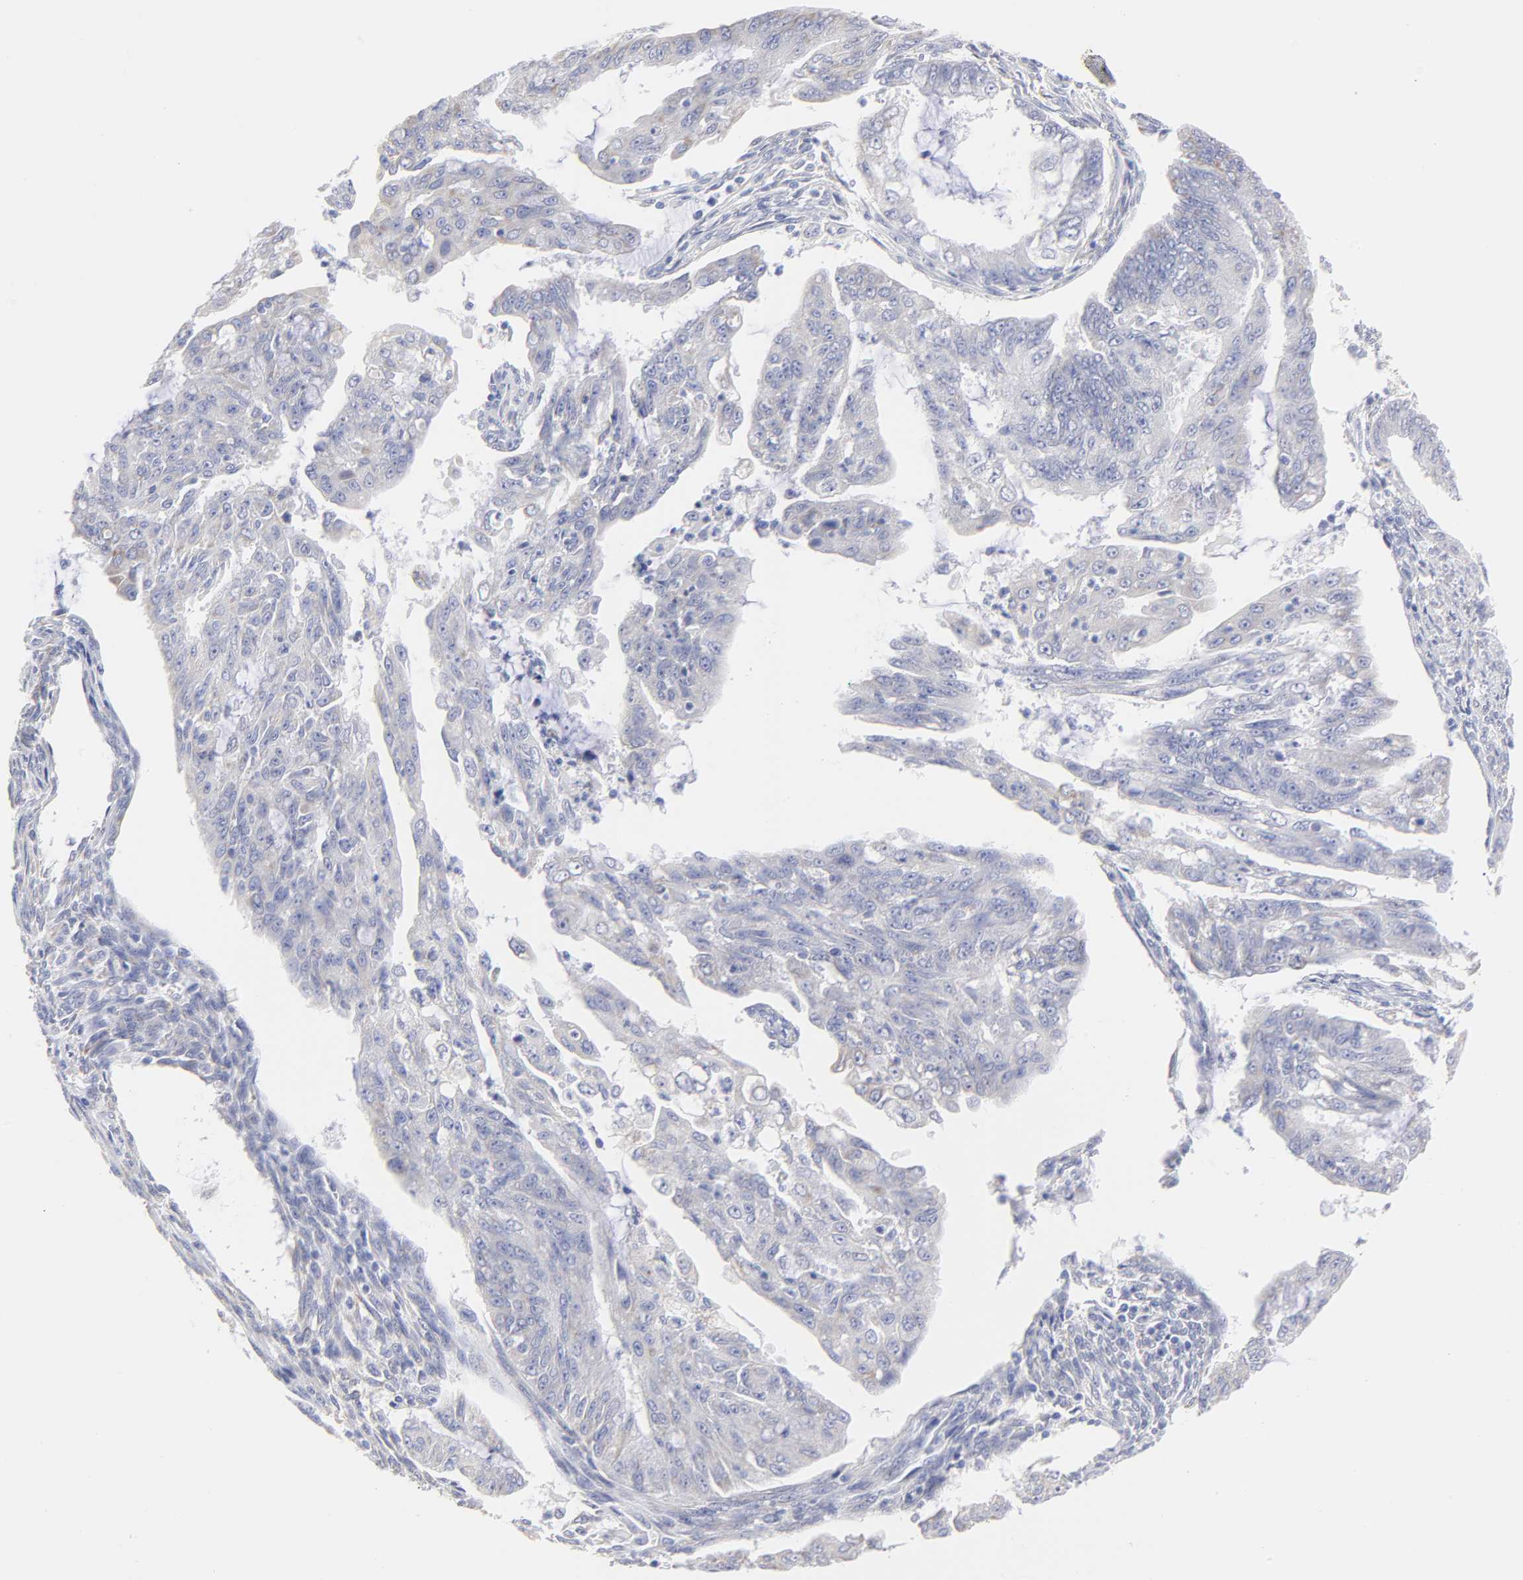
{"staining": {"intensity": "negative", "quantity": "none", "location": "none"}, "tissue": "endometrial cancer", "cell_type": "Tumor cells", "image_type": "cancer", "snomed": [{"axis": "morphology", "description": "Adenocarcinoma, NOS"}, {"axis": "topography", "description": "Endometrium"}], "caption": "Tumor cells show no significant protein staining in adenocarcinoma (endometrial).", "gene": "DUSP9", "patient": {"sex": "female", "age": 75}}